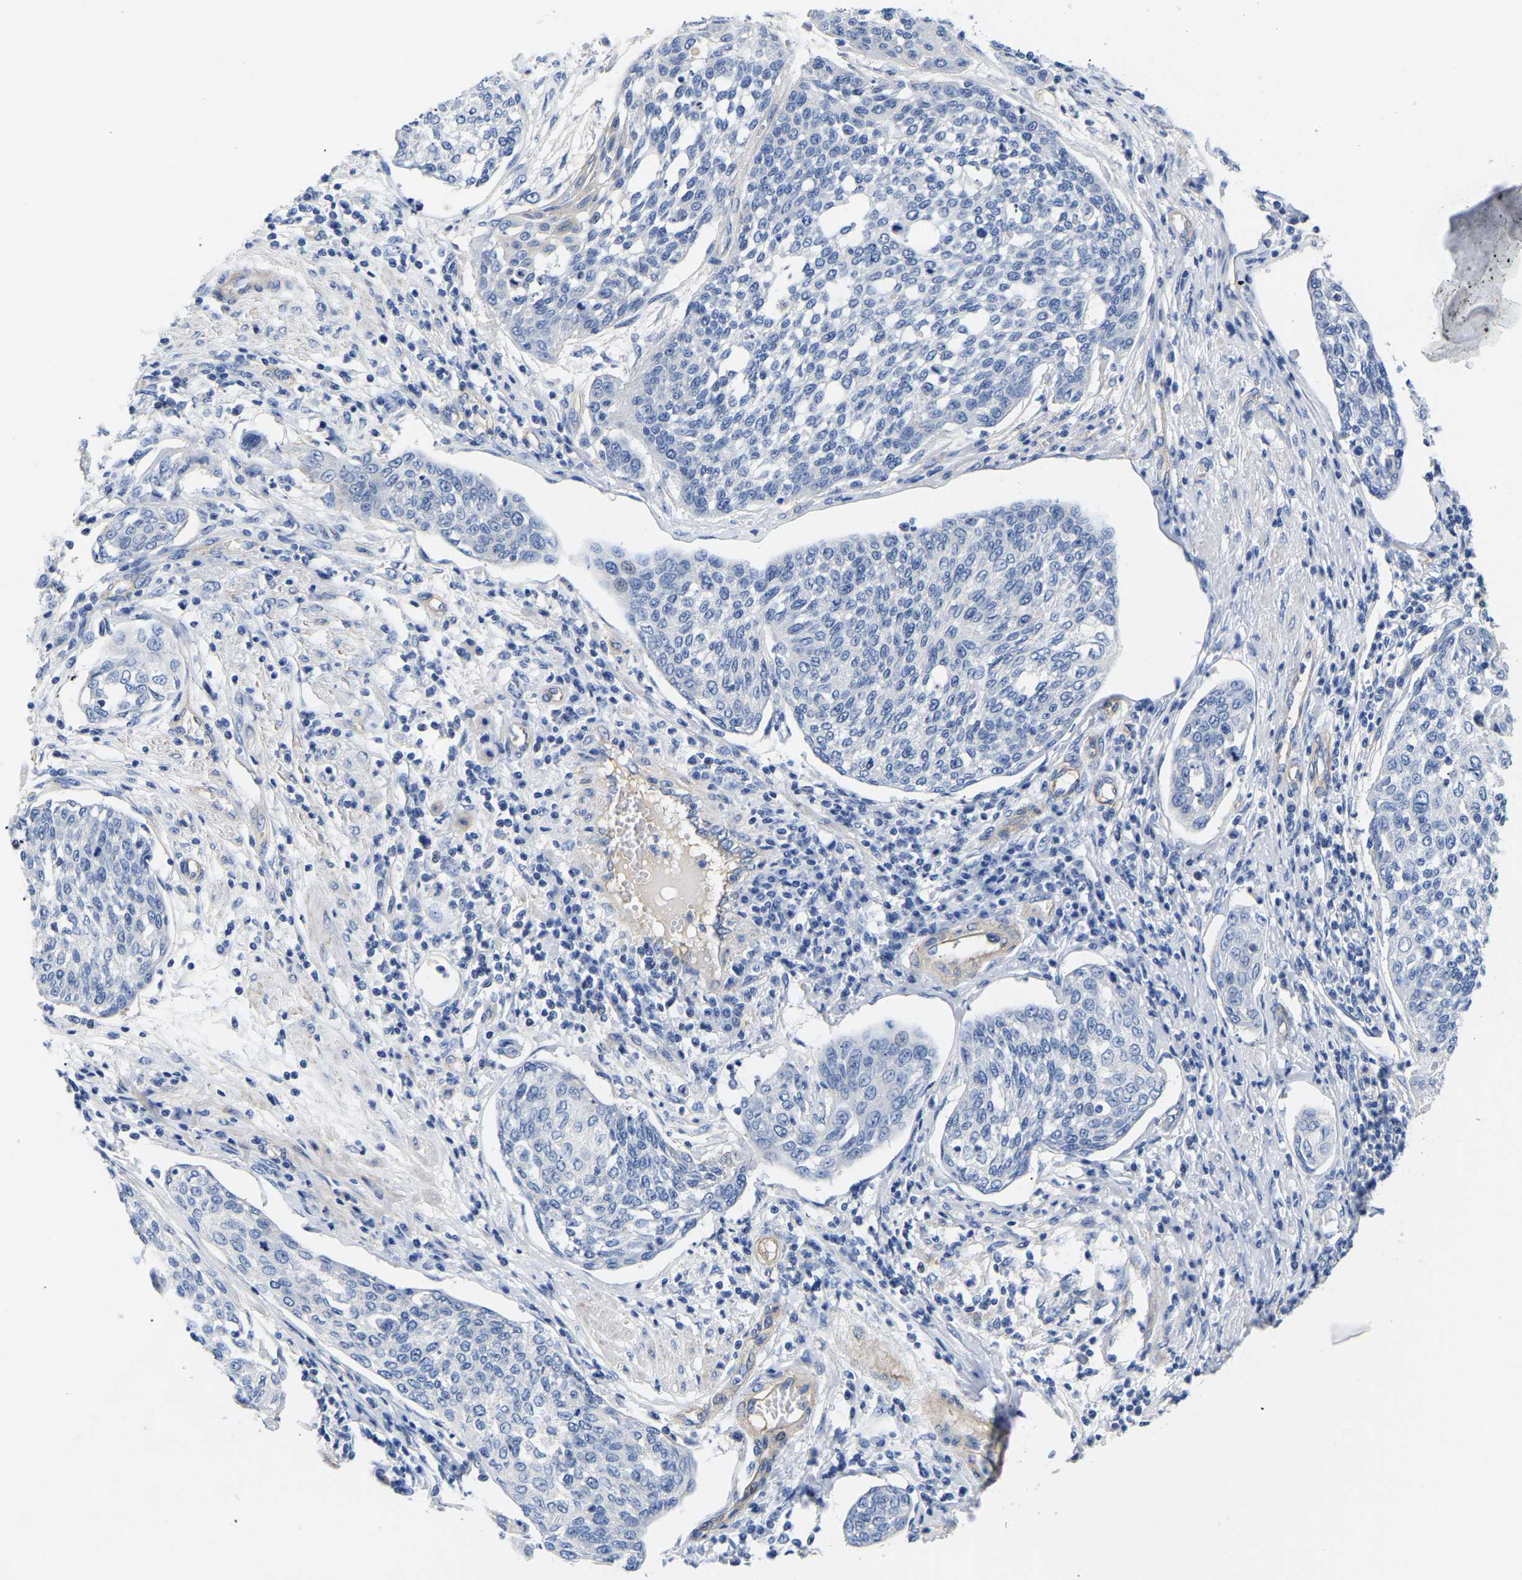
{"staining": {"intensity": "negative", "quantity": "none", "location": "none"}, "tissue": "cervical cancer", "cell_type": "Tumor cells", "image_type": "cancer", "snomed": [{"axis": "morphology", "description": "Squamous cell carcinoma, NOS"}, {"axis": "topography", "description": "Cervix"}], "caption": "IHC image of neoplastic tissue: cervical cancer (squamous cell carcinoma) stained with DAB displays no significant protein expression in tumor cells.", "gene": "UPK3A", "patient": {"sex": "female", "age": 34}}